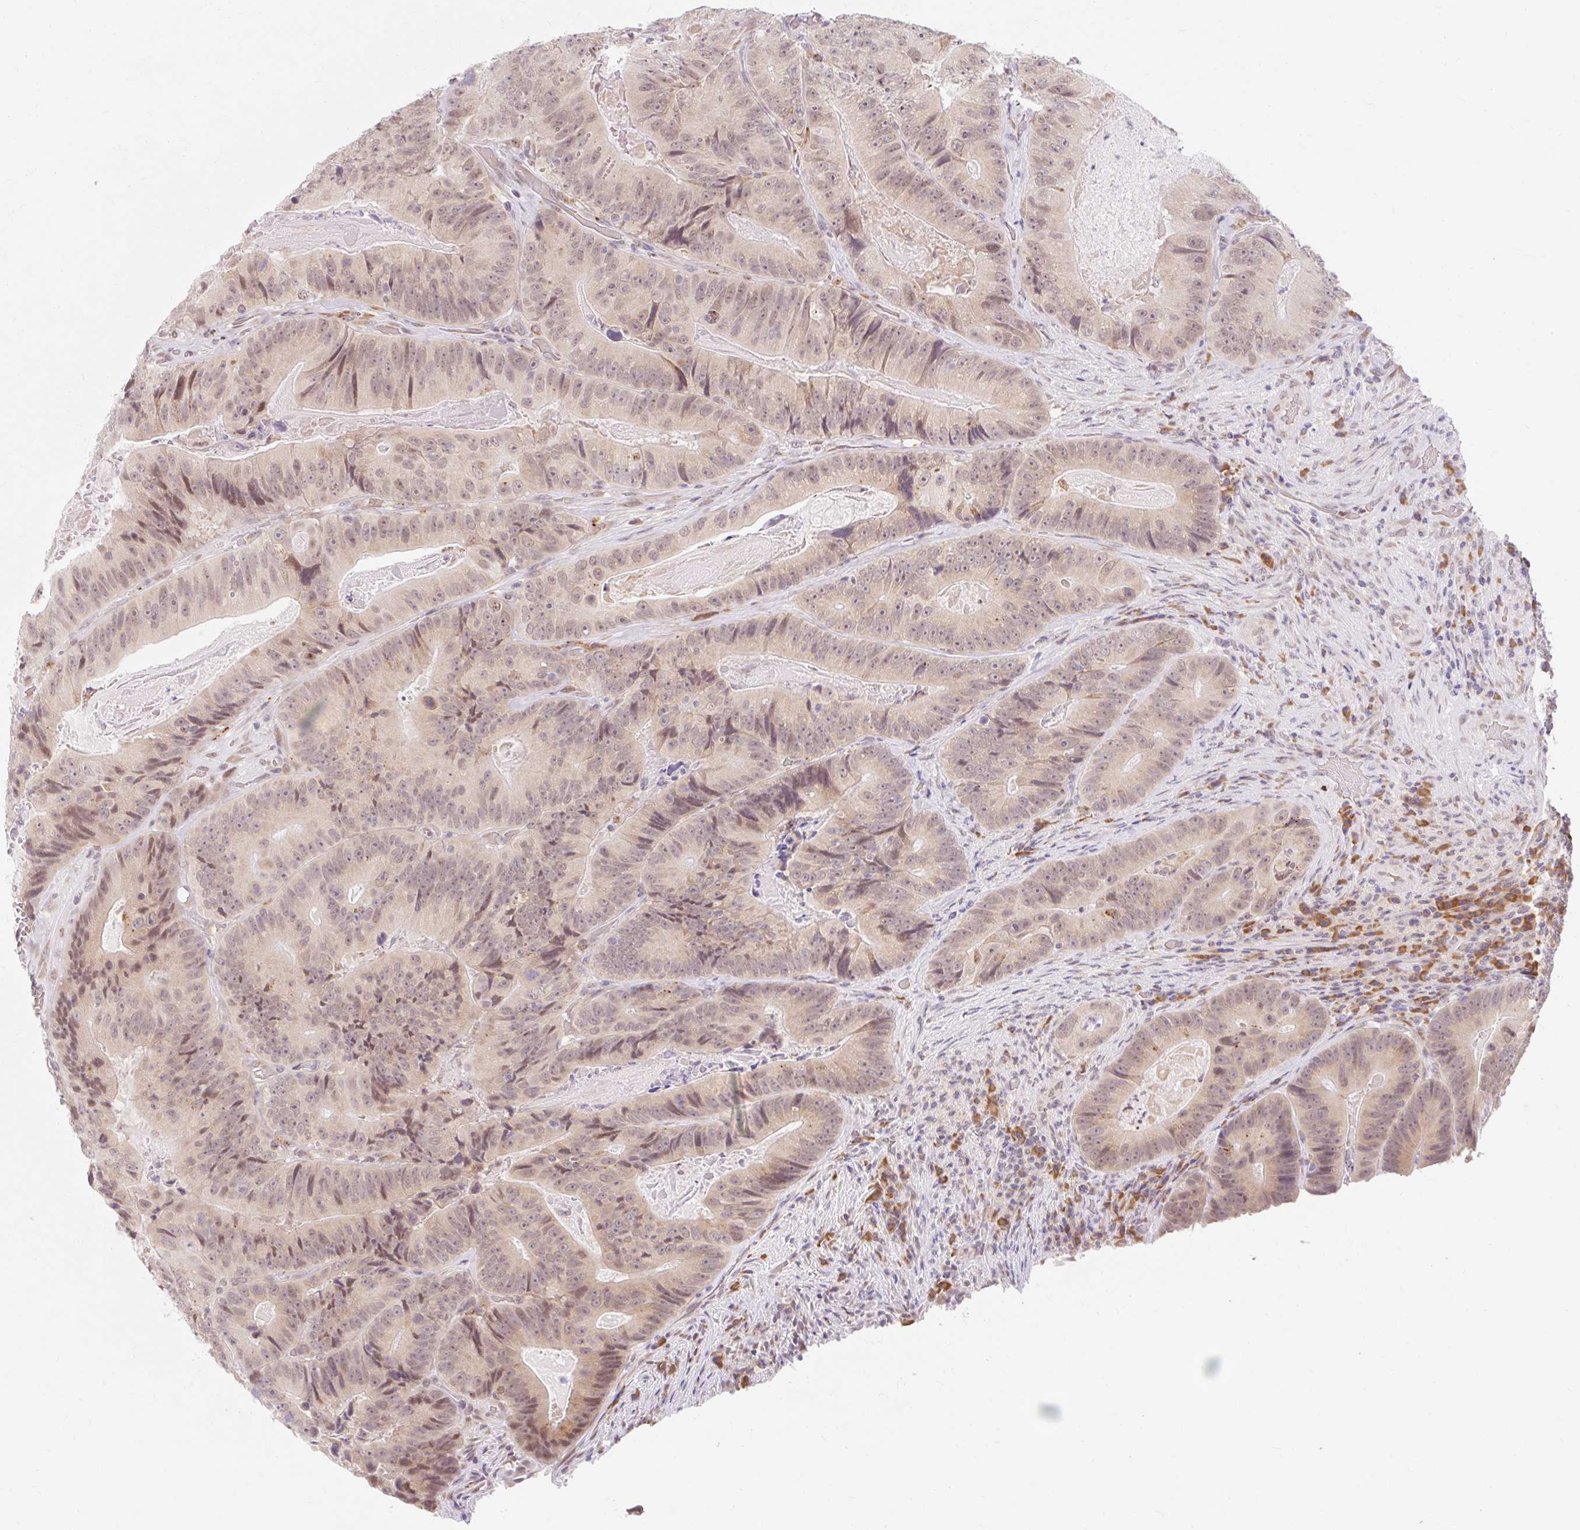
{"staining": {"intensity": "weak", "quantity": ">75%", "location": "cytoplasmic/membranous"}, "tissue": "colorectal cancer", "cell_type": "Tumor cells", "image_type": "cancer", "snomed": [{"axis": "morphology", "description": "Adenocarcinoma, NOS"}, {"axis": "topography", "description": "Colon"}], "caption": "Colorectal cancer (adenocarcinoma) tissue reveals weak cytoplasmic/membranous staining in approximately >75% of tumor cells (DAB IHC with brightfield microscopy, high magnification).", "gene": "SRSF10", "patient": {"sex": "female", "age": 86}}